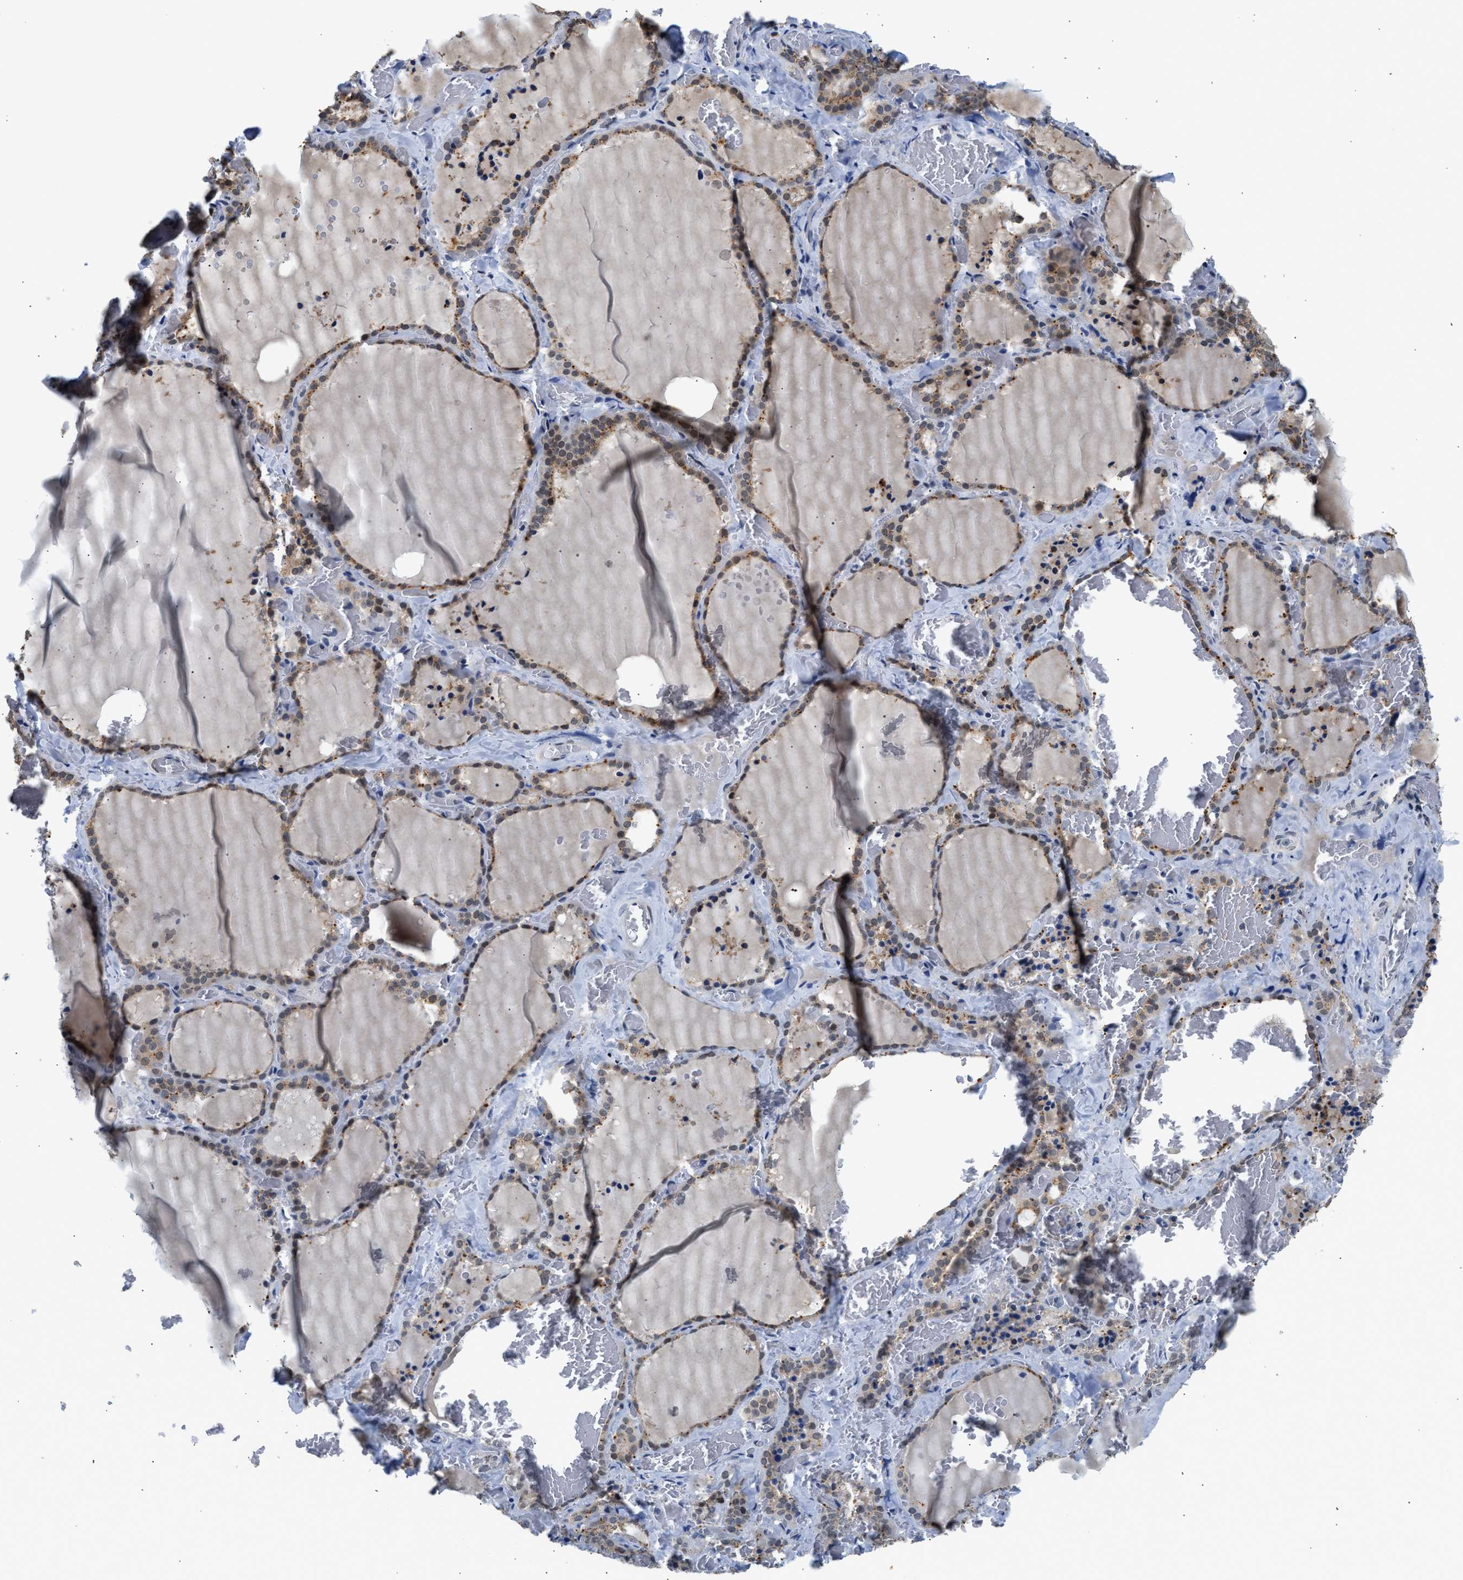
{"staining": {"intensity": "moderate", "quantity": "25%-75%", "location": "cytoplasmic/membranous"}, "tissue": "thyroid gland", "cell_type": "Glandular cells", "image_type": "normal", "snomed": [{"axis": "morphology", "description": "Normal tissue, NOS"}, {"axis": "topography", "description": "Thyroid gland"}], "caption": "Protein expression analysis of benign human thyroid gland reveals moderate cytoplasmic/membranous positivity in about 25%-75% of glandular cells. The protein is stained brown, and the nuclei are stained in blue (DAB (3,3'-diaminobenzidine) IHC with brightfield microscopy, high magnification).", "gene": "PPM1L", "patient": {"sex": "female", "age": 22}}